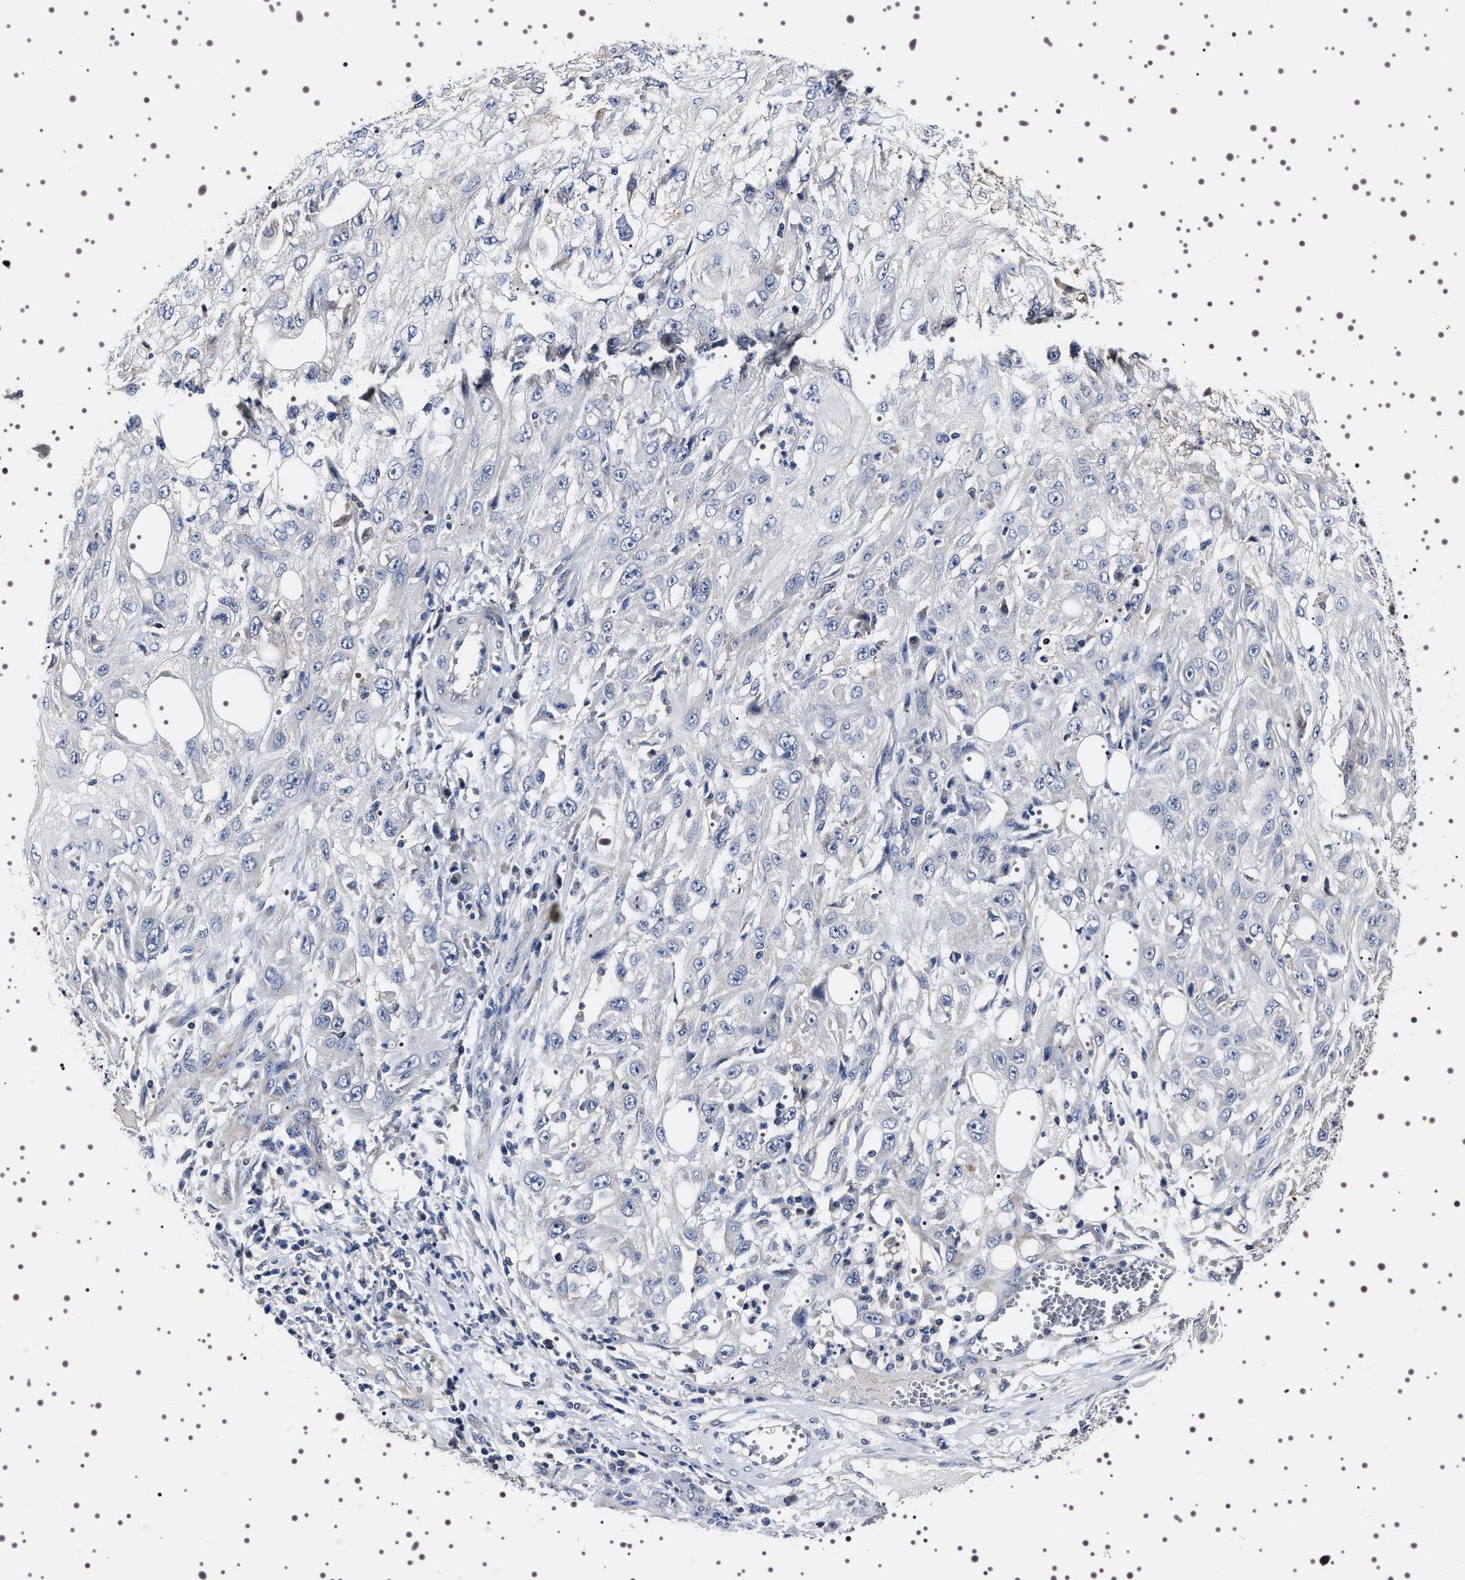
{"staining": {"intensity": "negative", "quantity": "none", "location": "none"}, "tissue": "skin cancer", "cell_type": "Tumor cells", "image_type": "cancer", "snomed": [{"axis": "morphology", "description": "Squamous cell carcinoma, NOS"}, {"axis": "topography", "description": "Skin"}], "caption": "This is an IHC histopathology image of human skin cancer. There is no staining in tumor cells.", "gene": "TARBP1", "patient": {"sex": "male", "age": 75}}